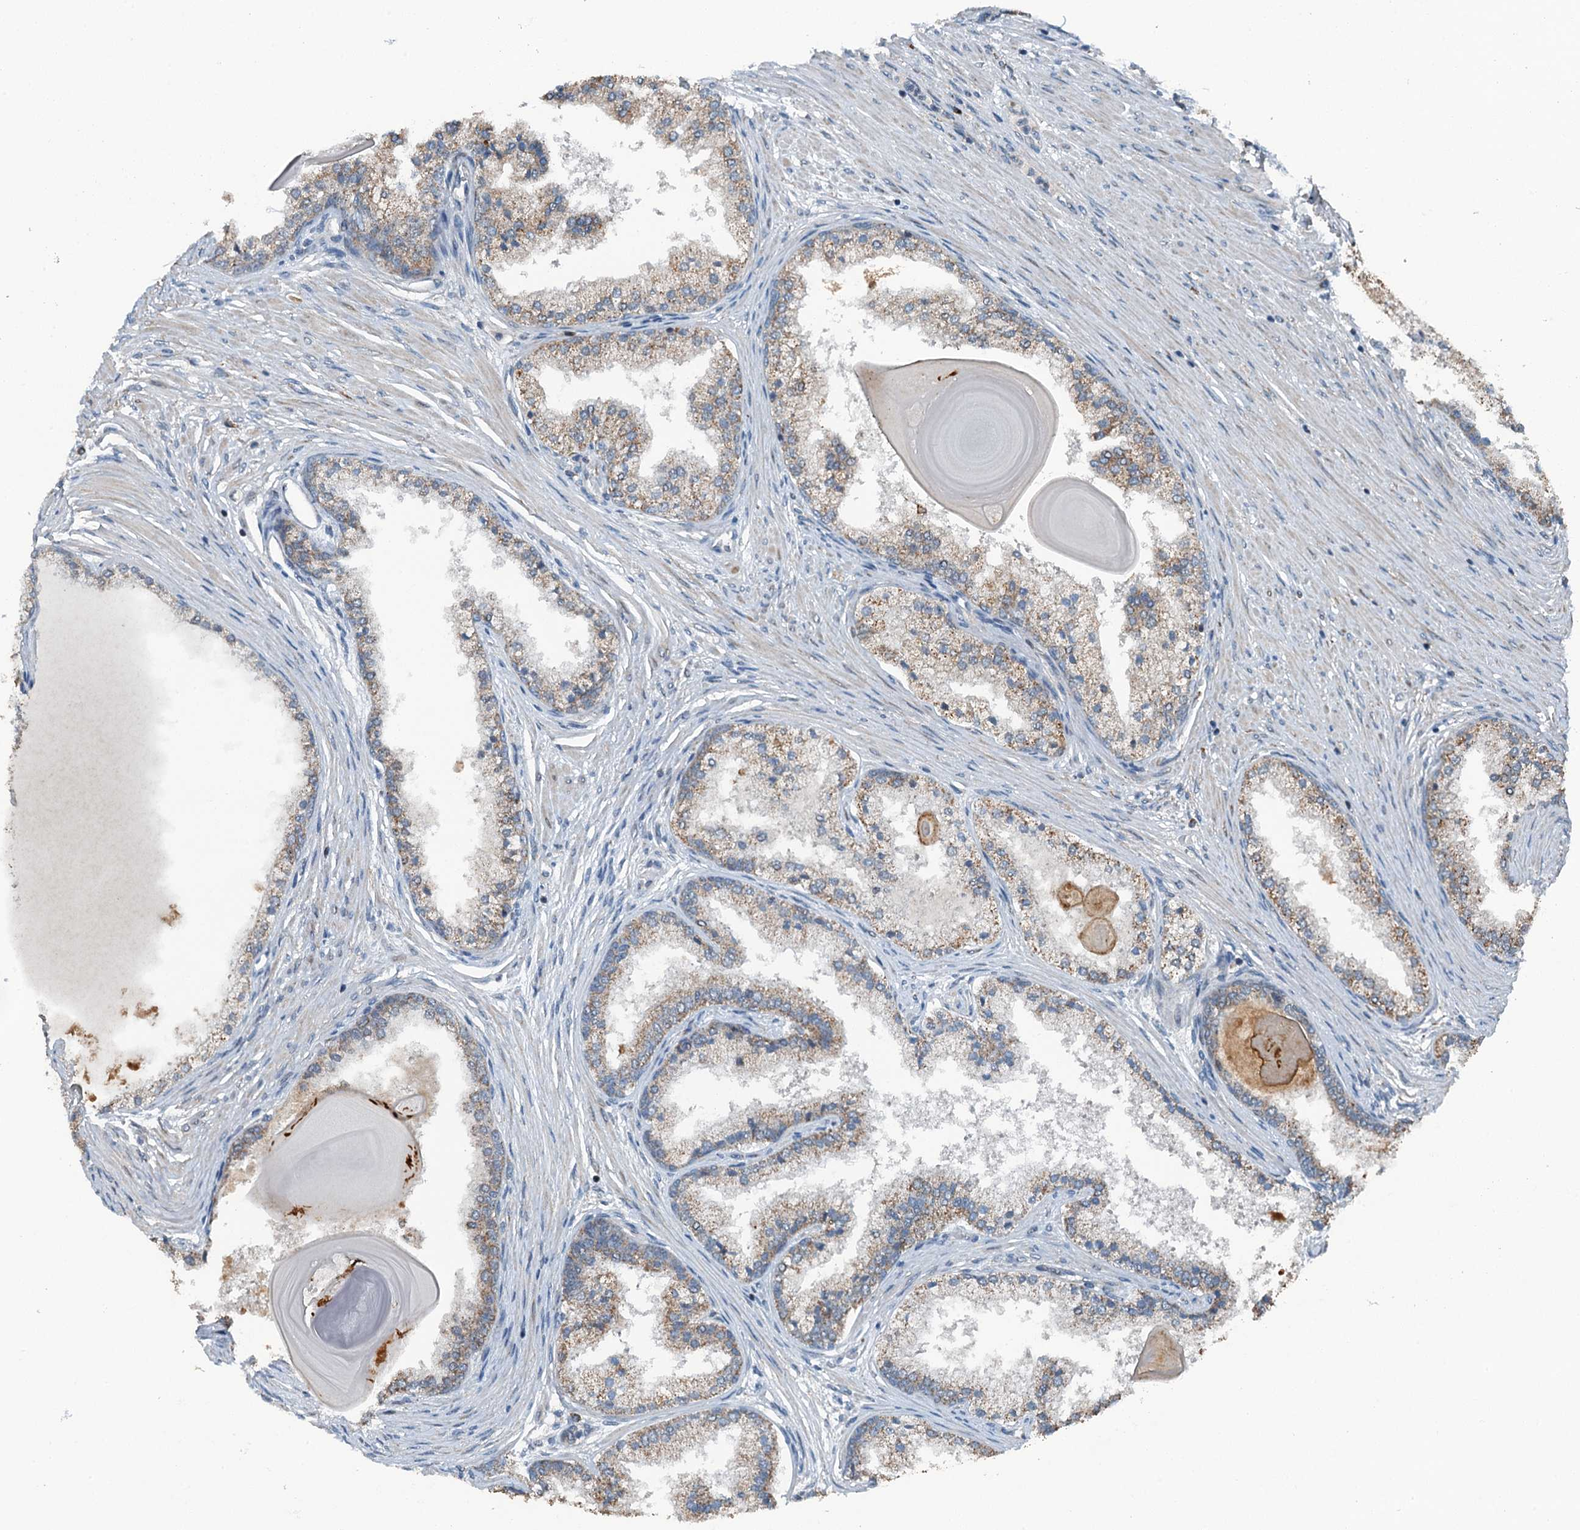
{"staining": {"intensity": "moderate", "quantity": ">75%", "location": "cytoplasmic/membranous"}, "tissue": "prostate cancer", "cell_type": "Tumor cells", "image_type": "cancer", "snomed": [{"axis": "morphology", "description": "Adenocarcinoma, Low grade"}, {"axis": "topography", "description": "Prostate"}], "caption": "This micrograph demonstrates immunohistochemistry (IHC) staining of human low-grade adenocarcinoma (prostate), with medium moderate cytoplasmic/membranous positivity in approximately >75% of tumor cells.", "gene": "BMERB1", "patient": {"sex": "male", "age": 59}}